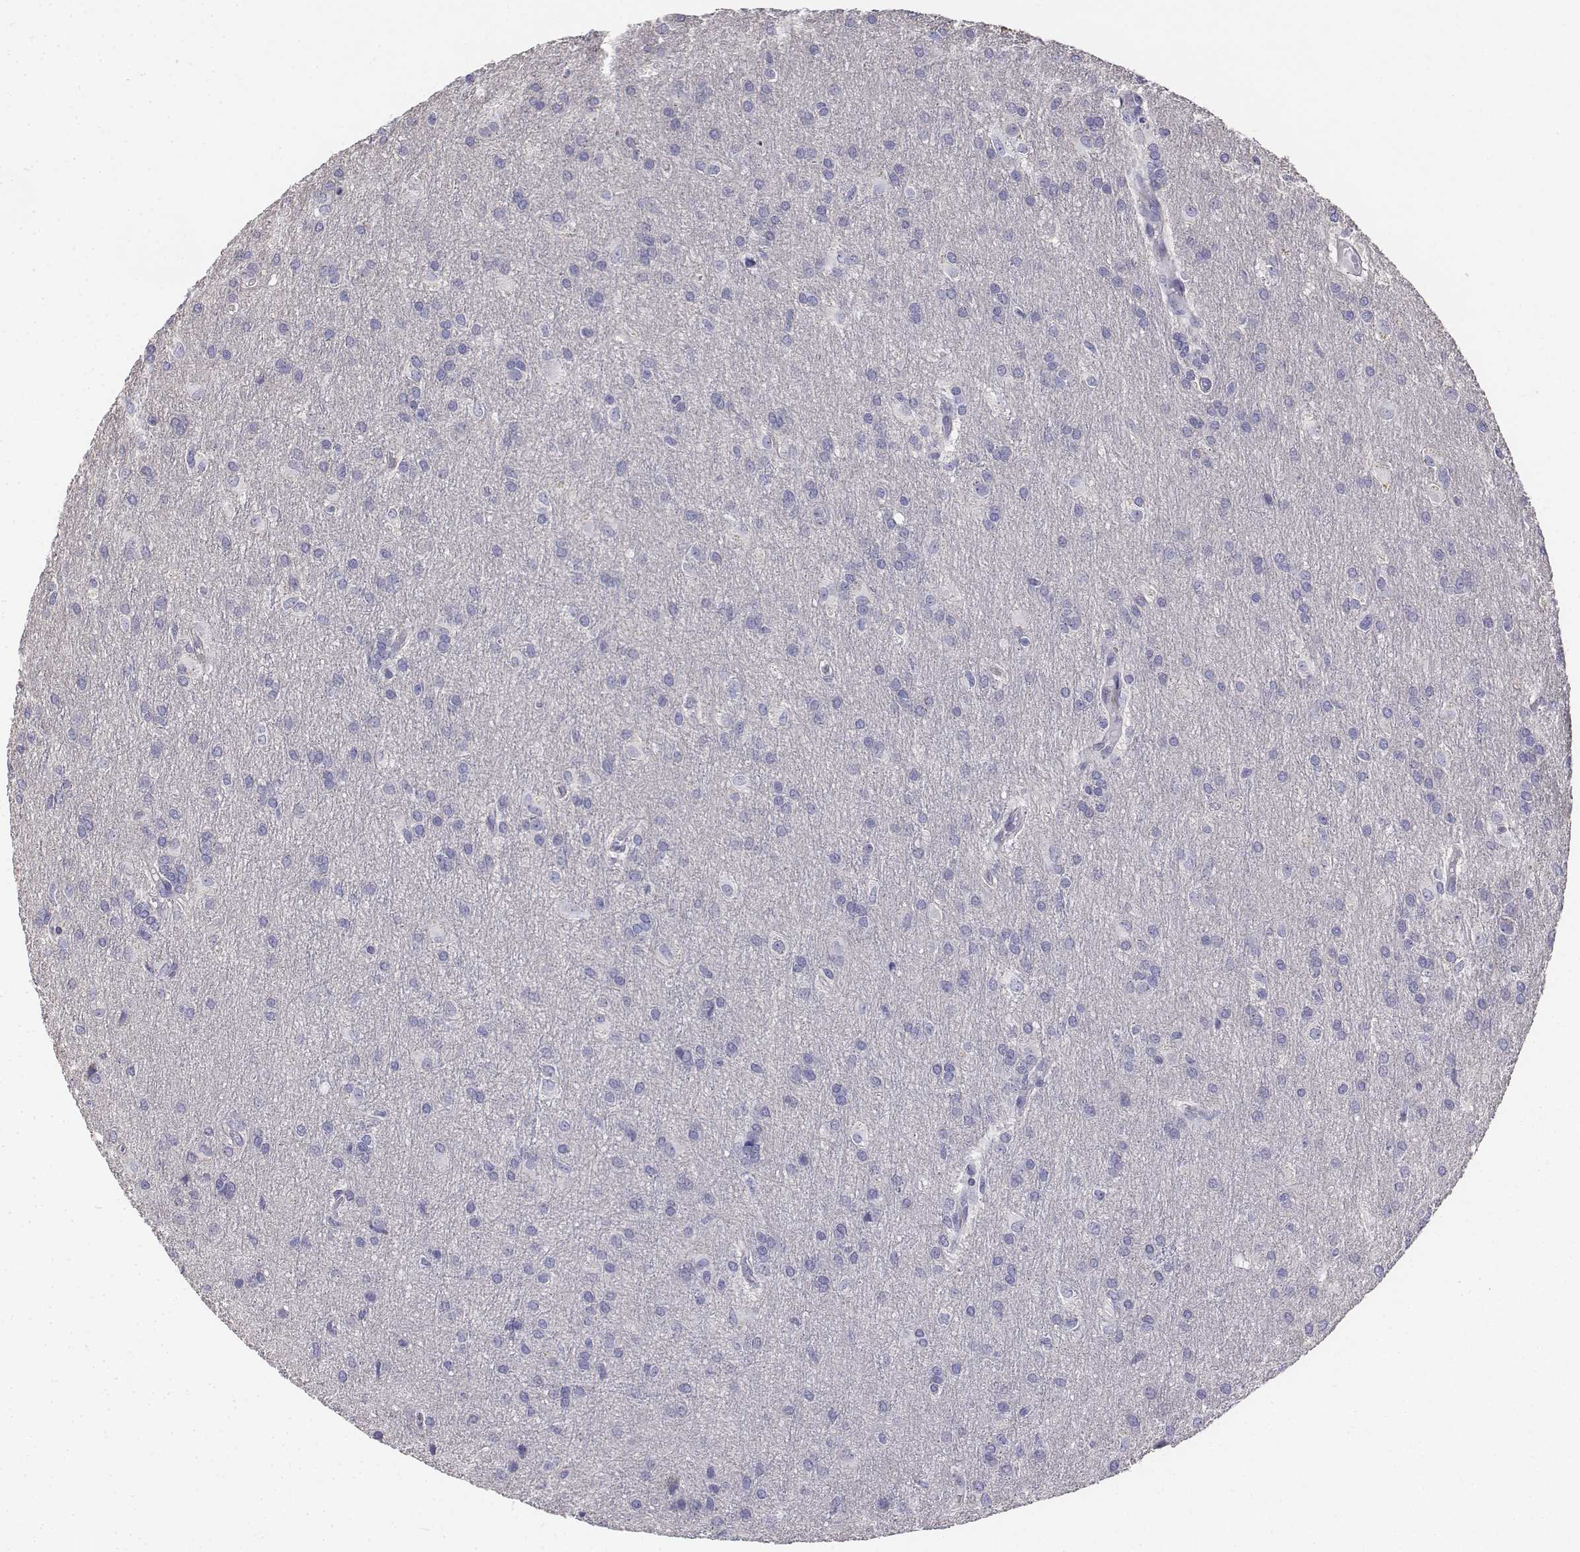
{"staining": {"intensity": "negative", "quantity": "none", "location": "none"}, "tissue": "glioma", "cell_type": "Tumor cells", "image_type": "cancer", "snomed": [{"axis": "morphology", "description": "Glioma, malignant, High grade"}, {"axis": "topography", "description": "Brain"}], "caption": "The photomicrograph exhibits no significant expression in tumor cells of malignant glioma (high-grade).", "gene": "LGSN", "patient": {"sex": "male", "age": 68}}